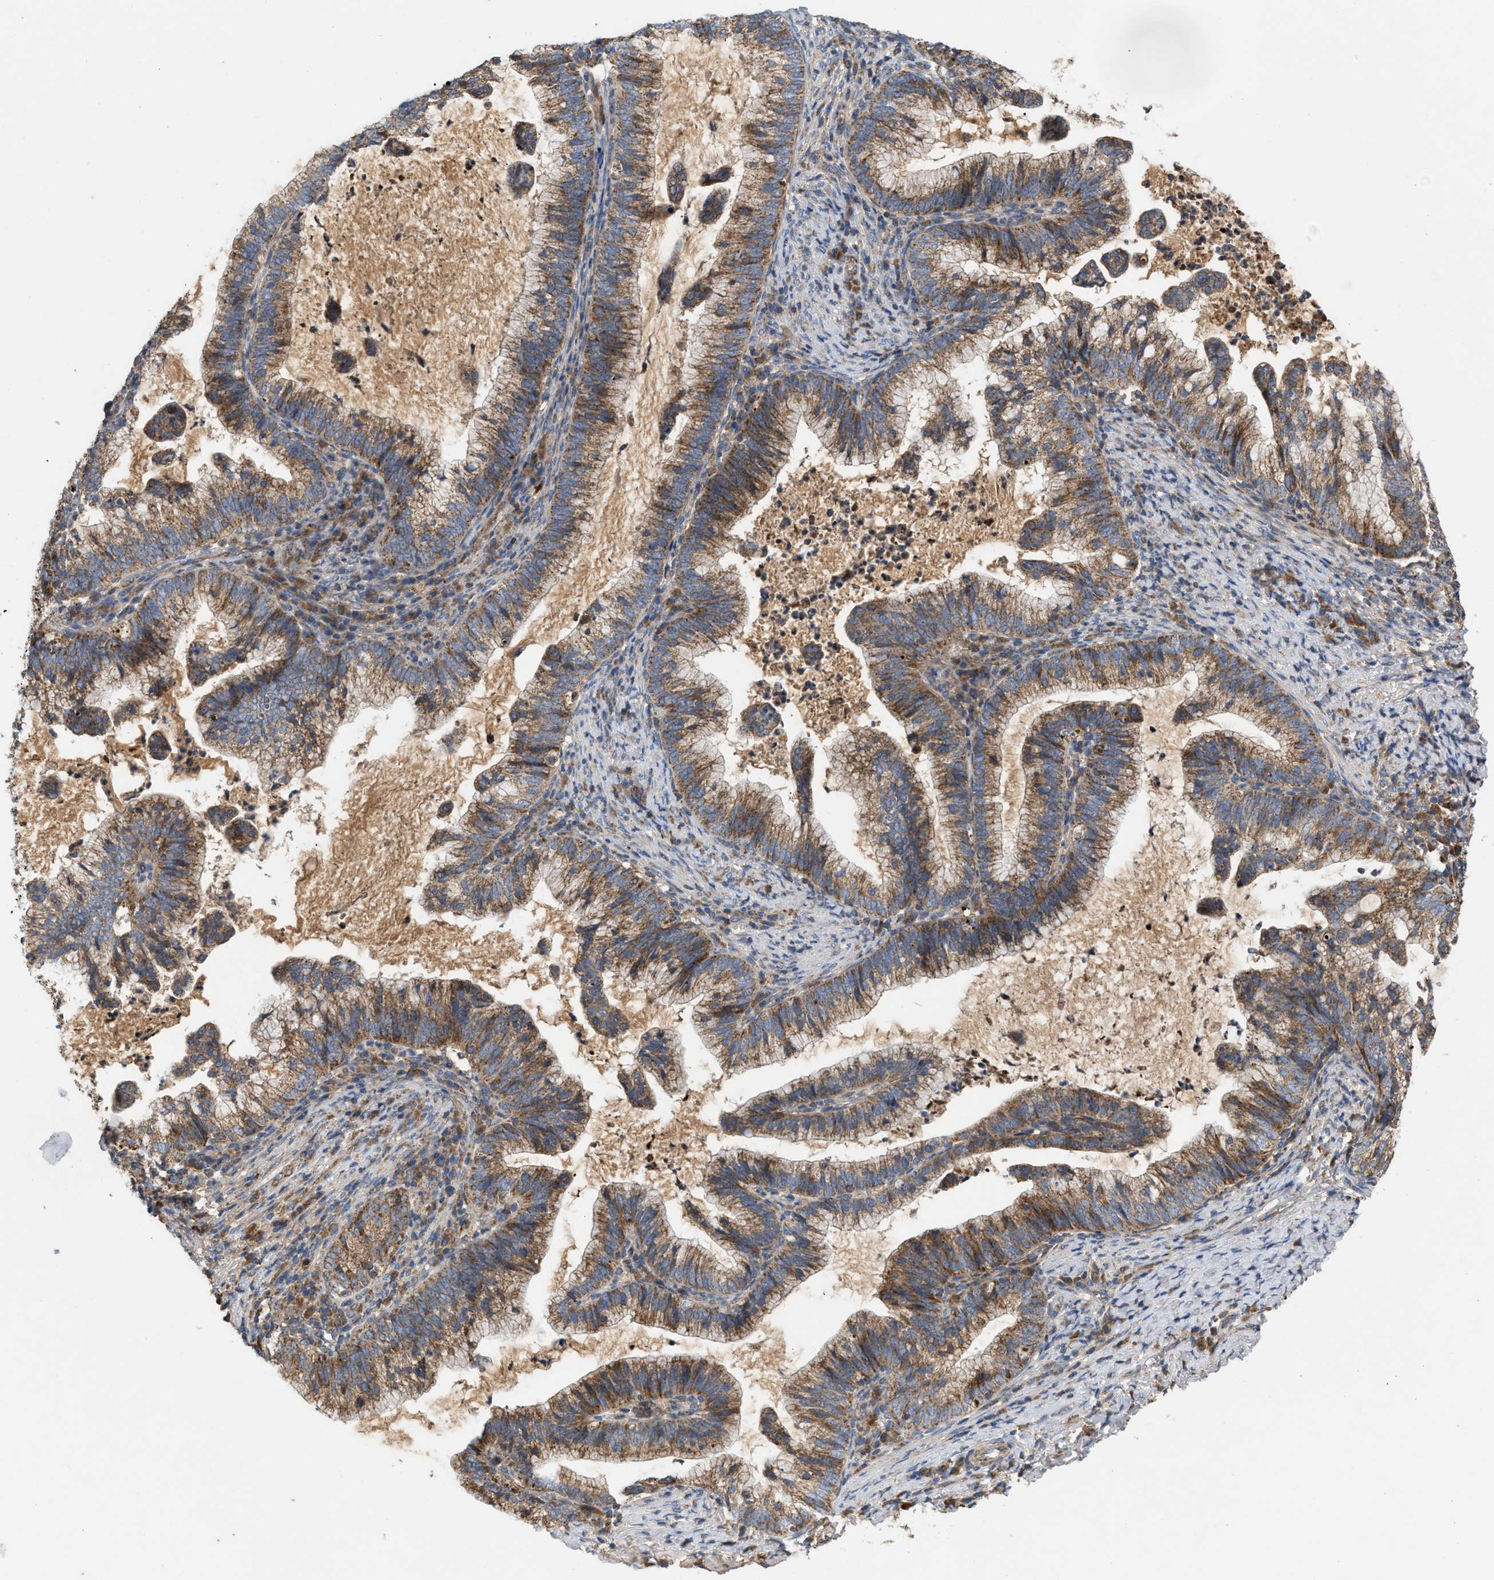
{"staining": {"intensity": "moderate", "quantity": ">75%", "location": "cytoplasmic/membranous"}, "tissue": "cervical cancer", "cell_type": "Tumor cells", "image_type": "cancer", "snomed": [{"axis": "morphology", "description": "Adenocarcinoma, NOS"}, {"axis": "topography", "description": "Cervix"}], "caption": "A high-resolution micrograph shows IHC staining of cervical adenocarcinoma, which reveals moderate cytoplasmic/membranous expression in approximately >75% of tumor cells.", "gene": "TACO1", "patient": {"sex": "female", "age": 36}}